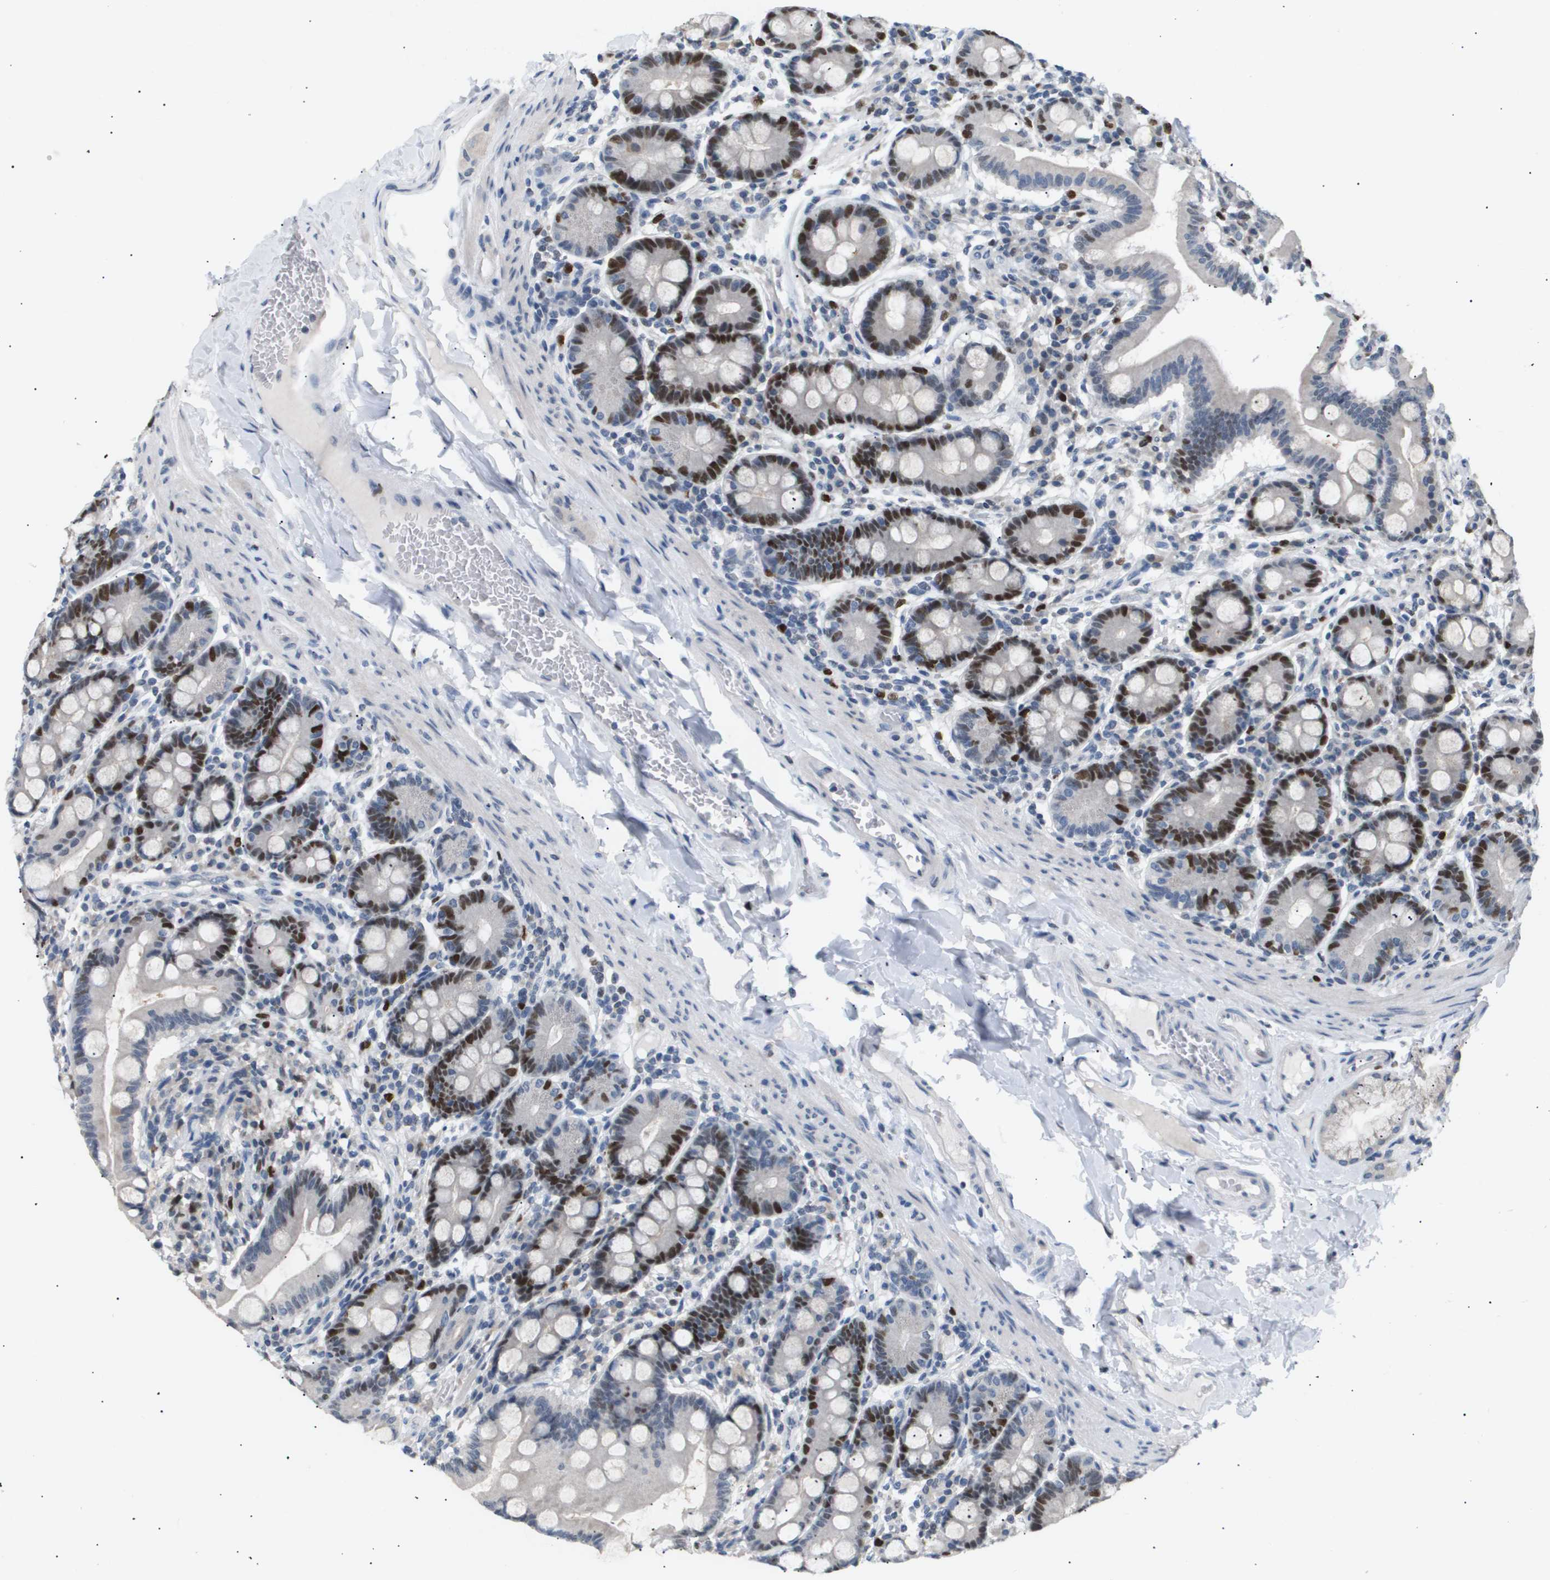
{"staining": {"intensity": "strong", "quantity": "25%-75%", "location": "nuclear"}, "tissue": "duodenum", "cell_type": "Glandular cells", "image_type": "normal", "snomed": [{"axis": "morphology", "description": "Normal tissue, NOS"}, {"axis": "topography", "description": "Duodenum"}], "caption": "An IHC photomicrograph of normal tissue is shown. Protein staining in brown labels strong nuclear positivity in duodenum within glandular cells. The protein of interest is shown in brown color, while the nuclei are stained blue.", "gene": "ANAPC2", "patient": {"sex": "male", "age": 50}}